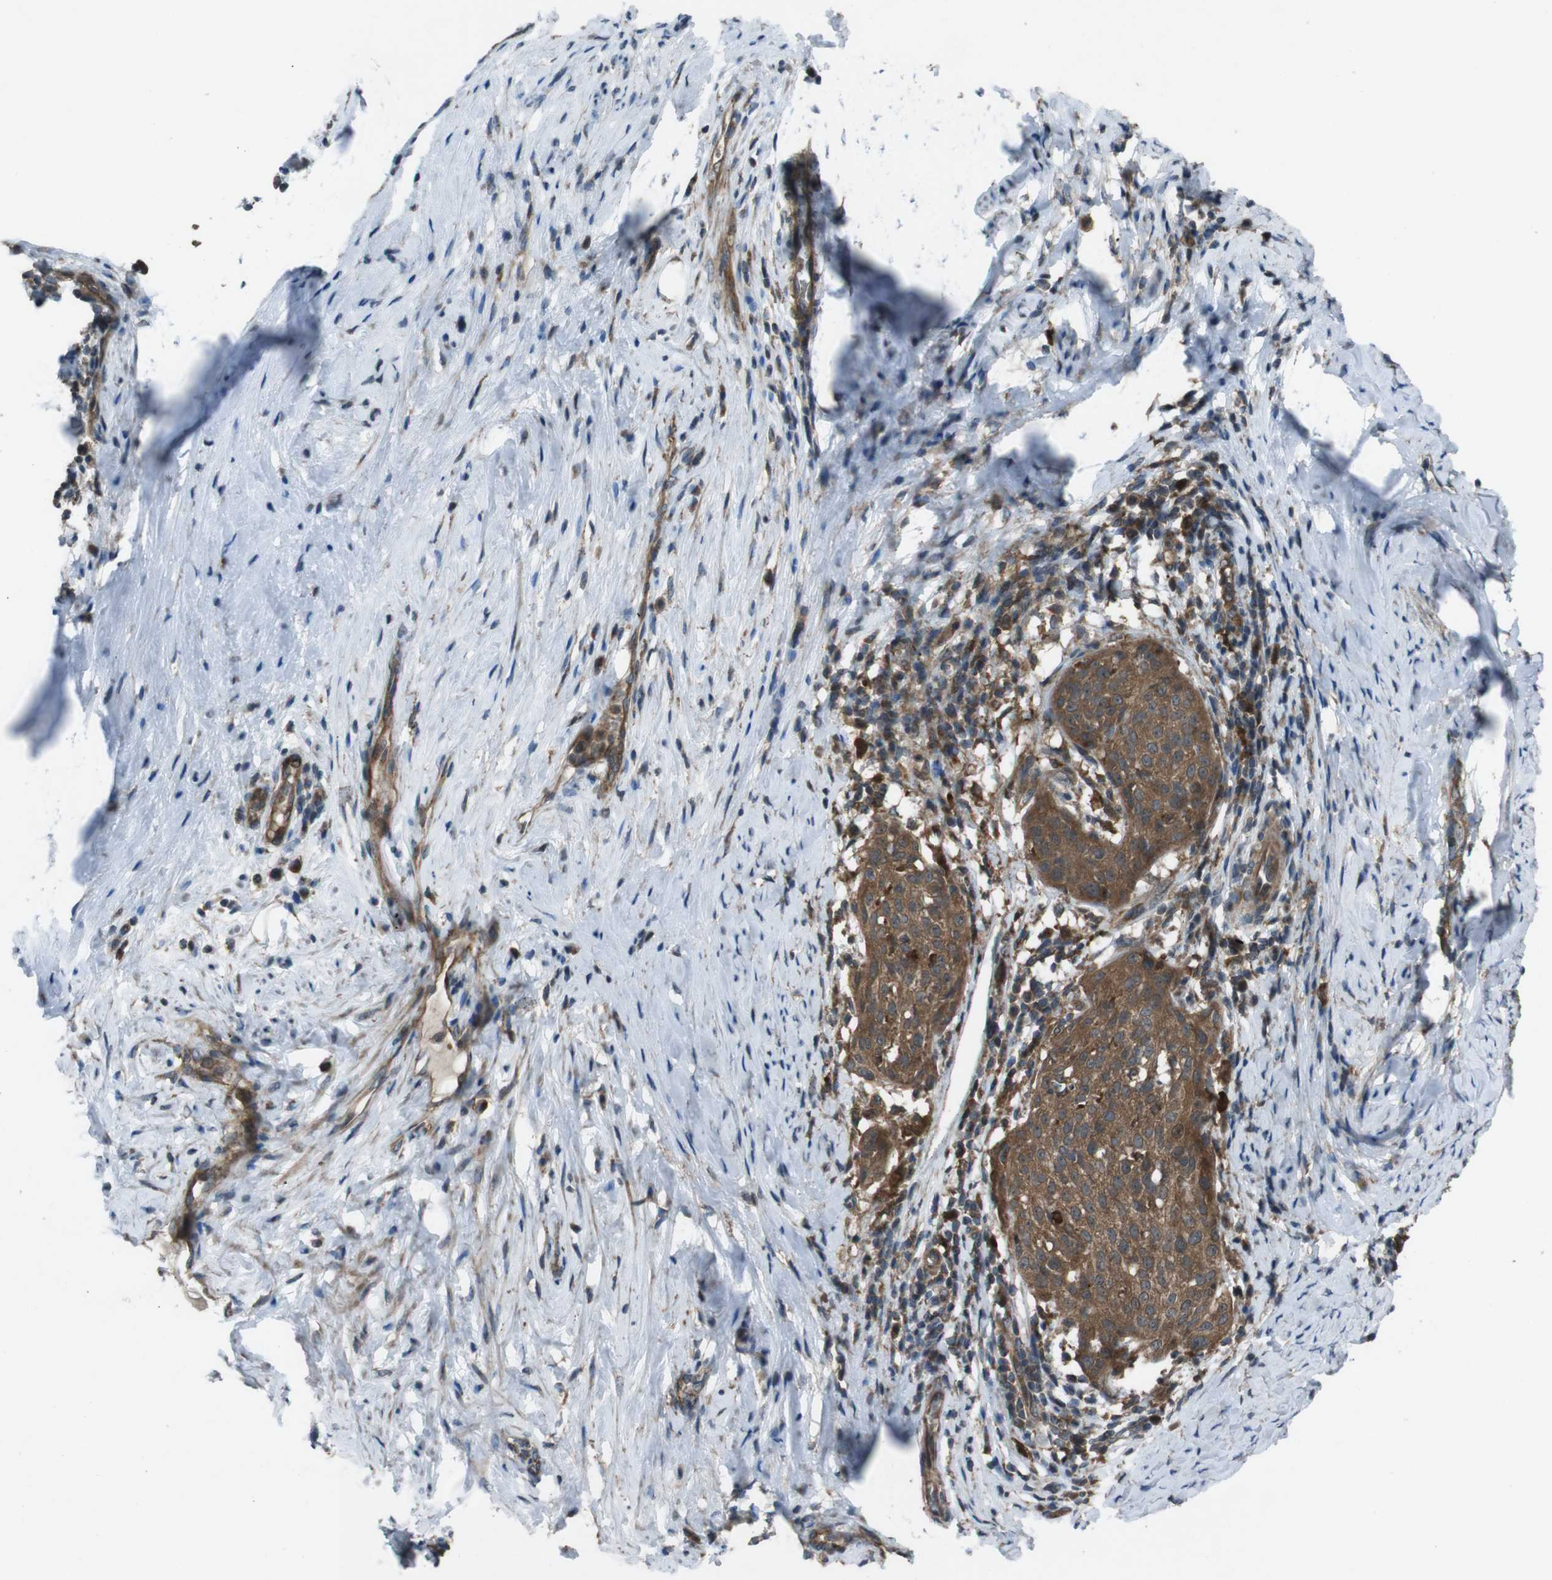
{"staining": {"intensity": "strong", "quantity": ">75%", "location": "cytoplasmic/membranous"}, "tissue": "cervical cancer", "cell_type": "Tumor cells", "image_type": "cancer", "snomed": [{"axis": "morphology", "description": "Squamous cell carcinoma, NOS"}, {"axis": "topography", "description": "Cervix"}], "caption": "Squamous cell carcinoma (cervical) was stained to show a protein in brown. There is high levels of strong cytoplasmic/membranous positivity in about >75% of tumor cells.", "gene": "SLC27A4", "patient": {"sex": "female", "age": 51}}